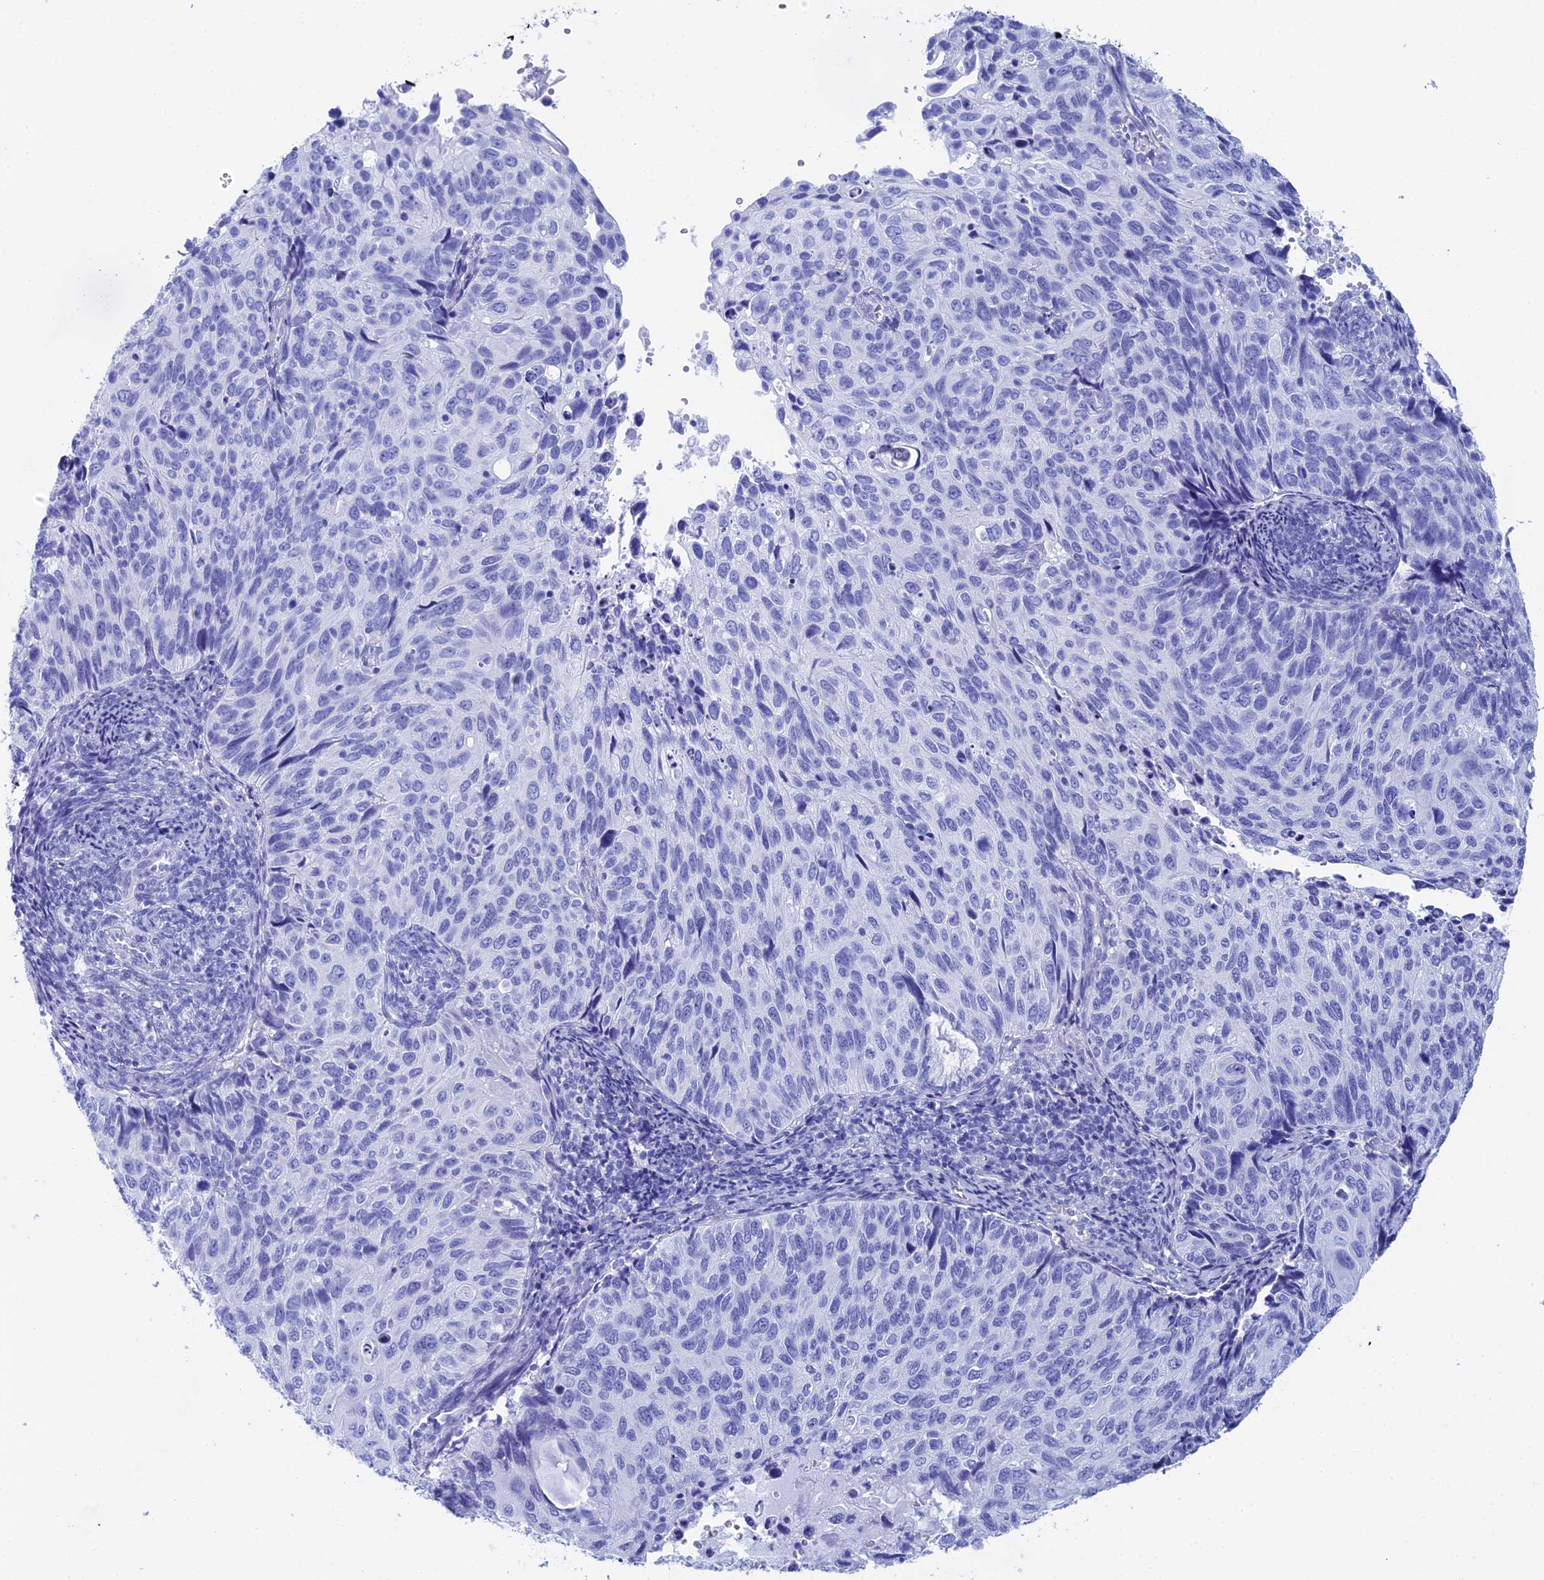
{"staining": {"intensity": "negative", "quantity": "none", "location": "none"}, "tissue": "cervical cancer", "cell_type": "Tumor cells", "image_type": "cancer", "snomed": [{"axis": "morphology", "description": "Squamous cell carcinoma, NOS"}, {"axis": "topography", "description": "Cervix"}], "caption": "The micrograph demonstrates no significant positivity in tumor cells of squamous cell carcinoma (cervical).", "gene": "TEX101", "patient": {"sex": "female", "age": 70}}